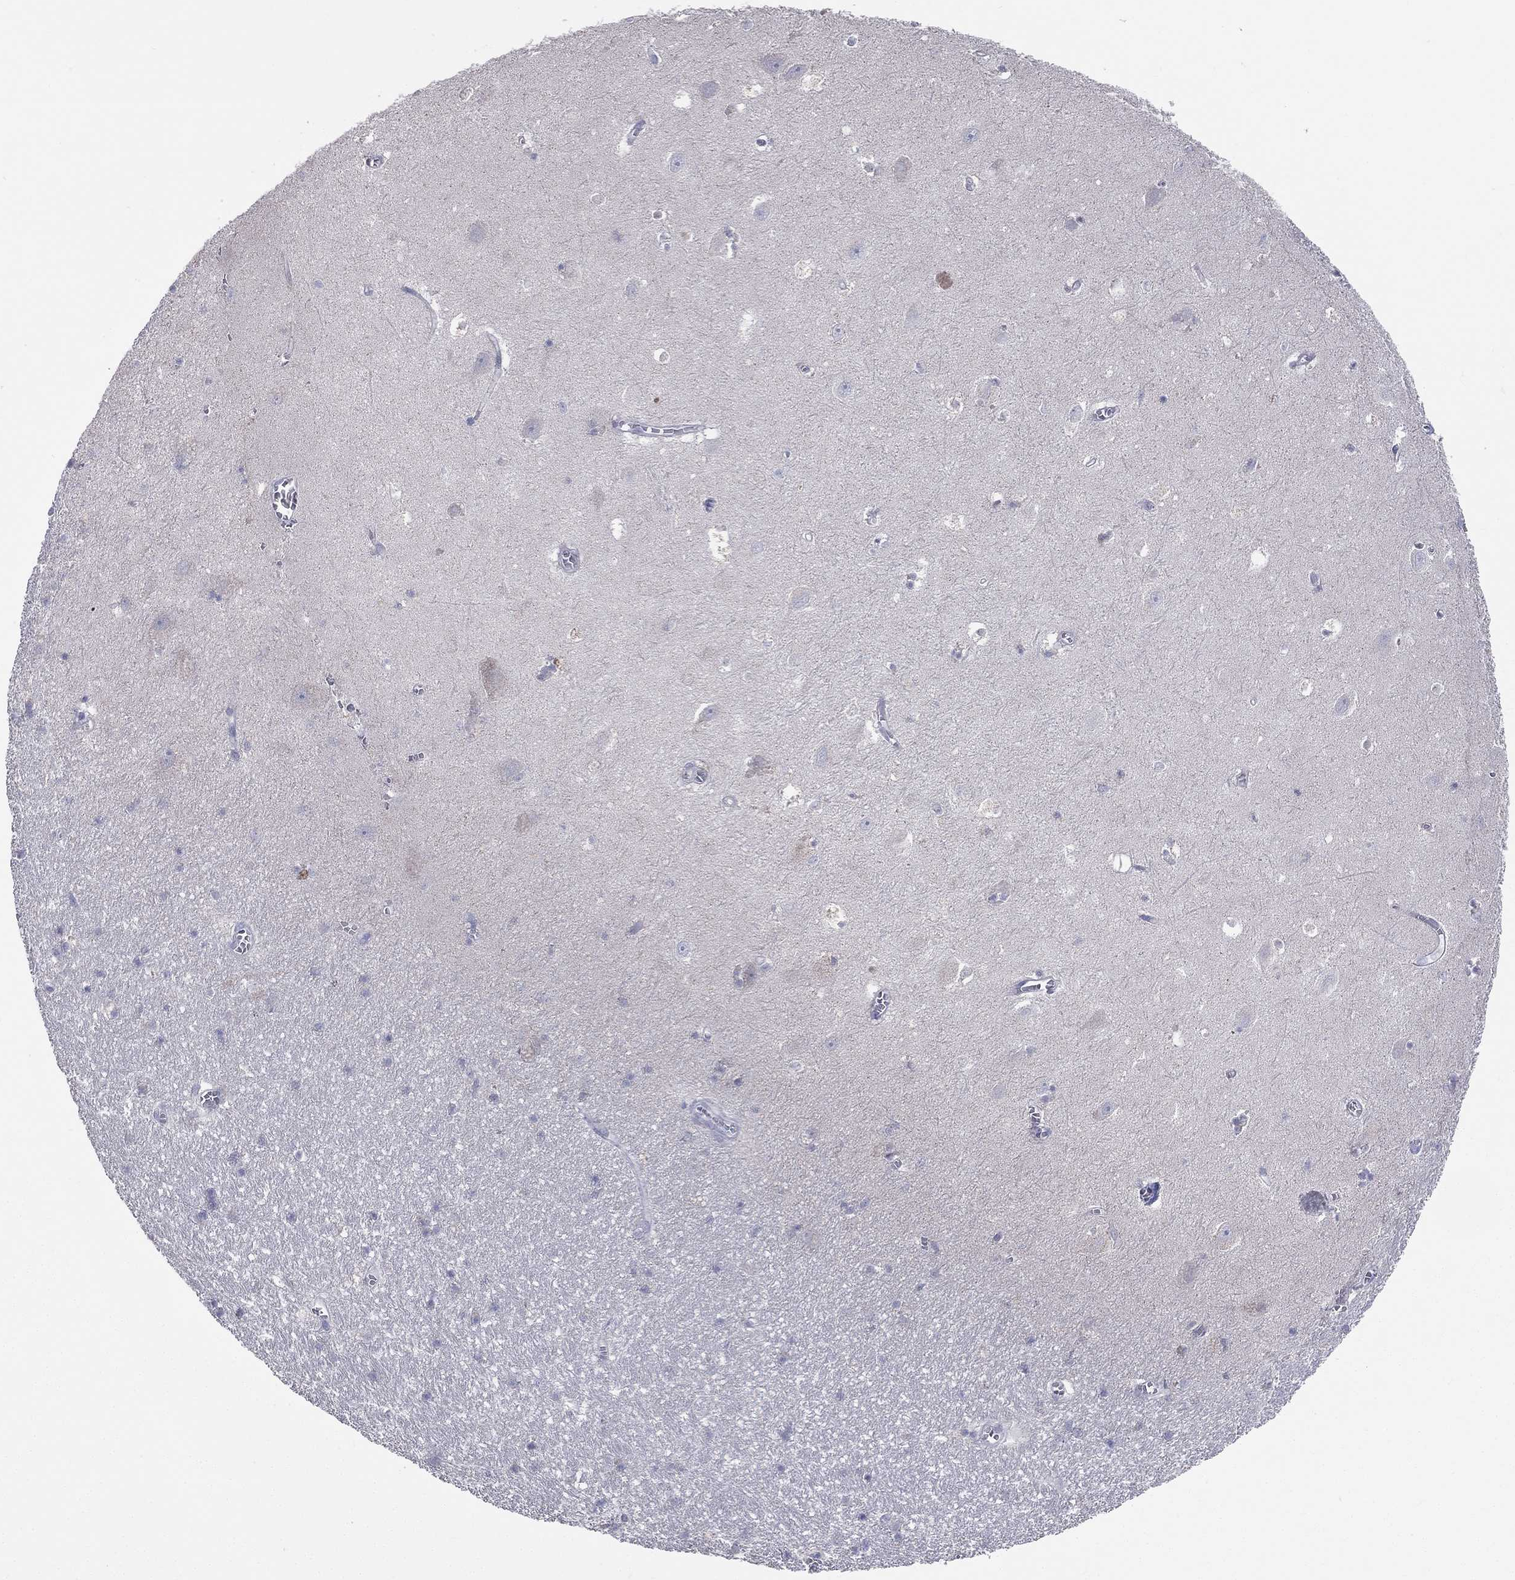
{"staining": {"intensity": "negative", "quantity": "none", "location": "none"}, "tissue": "hippocampus", "cell_type": "Glial cells", "image_type": "normal", "snomed": [{"axis": "morphology", "description": "Normal tissue, NOS"}, {"axis": "topography", "description": "Hippocampus"}], "caption": "DAB immunohistochemical staining of benign human hippocampus reveals no significant expression in glial cells. Brightfield microscopy of immunohistochemistry stained with DAB (brown) and hematoxylin (blue), captured at high magnification.", "gene": "STK31", "patient": {"sex": "female", "age": 64}}